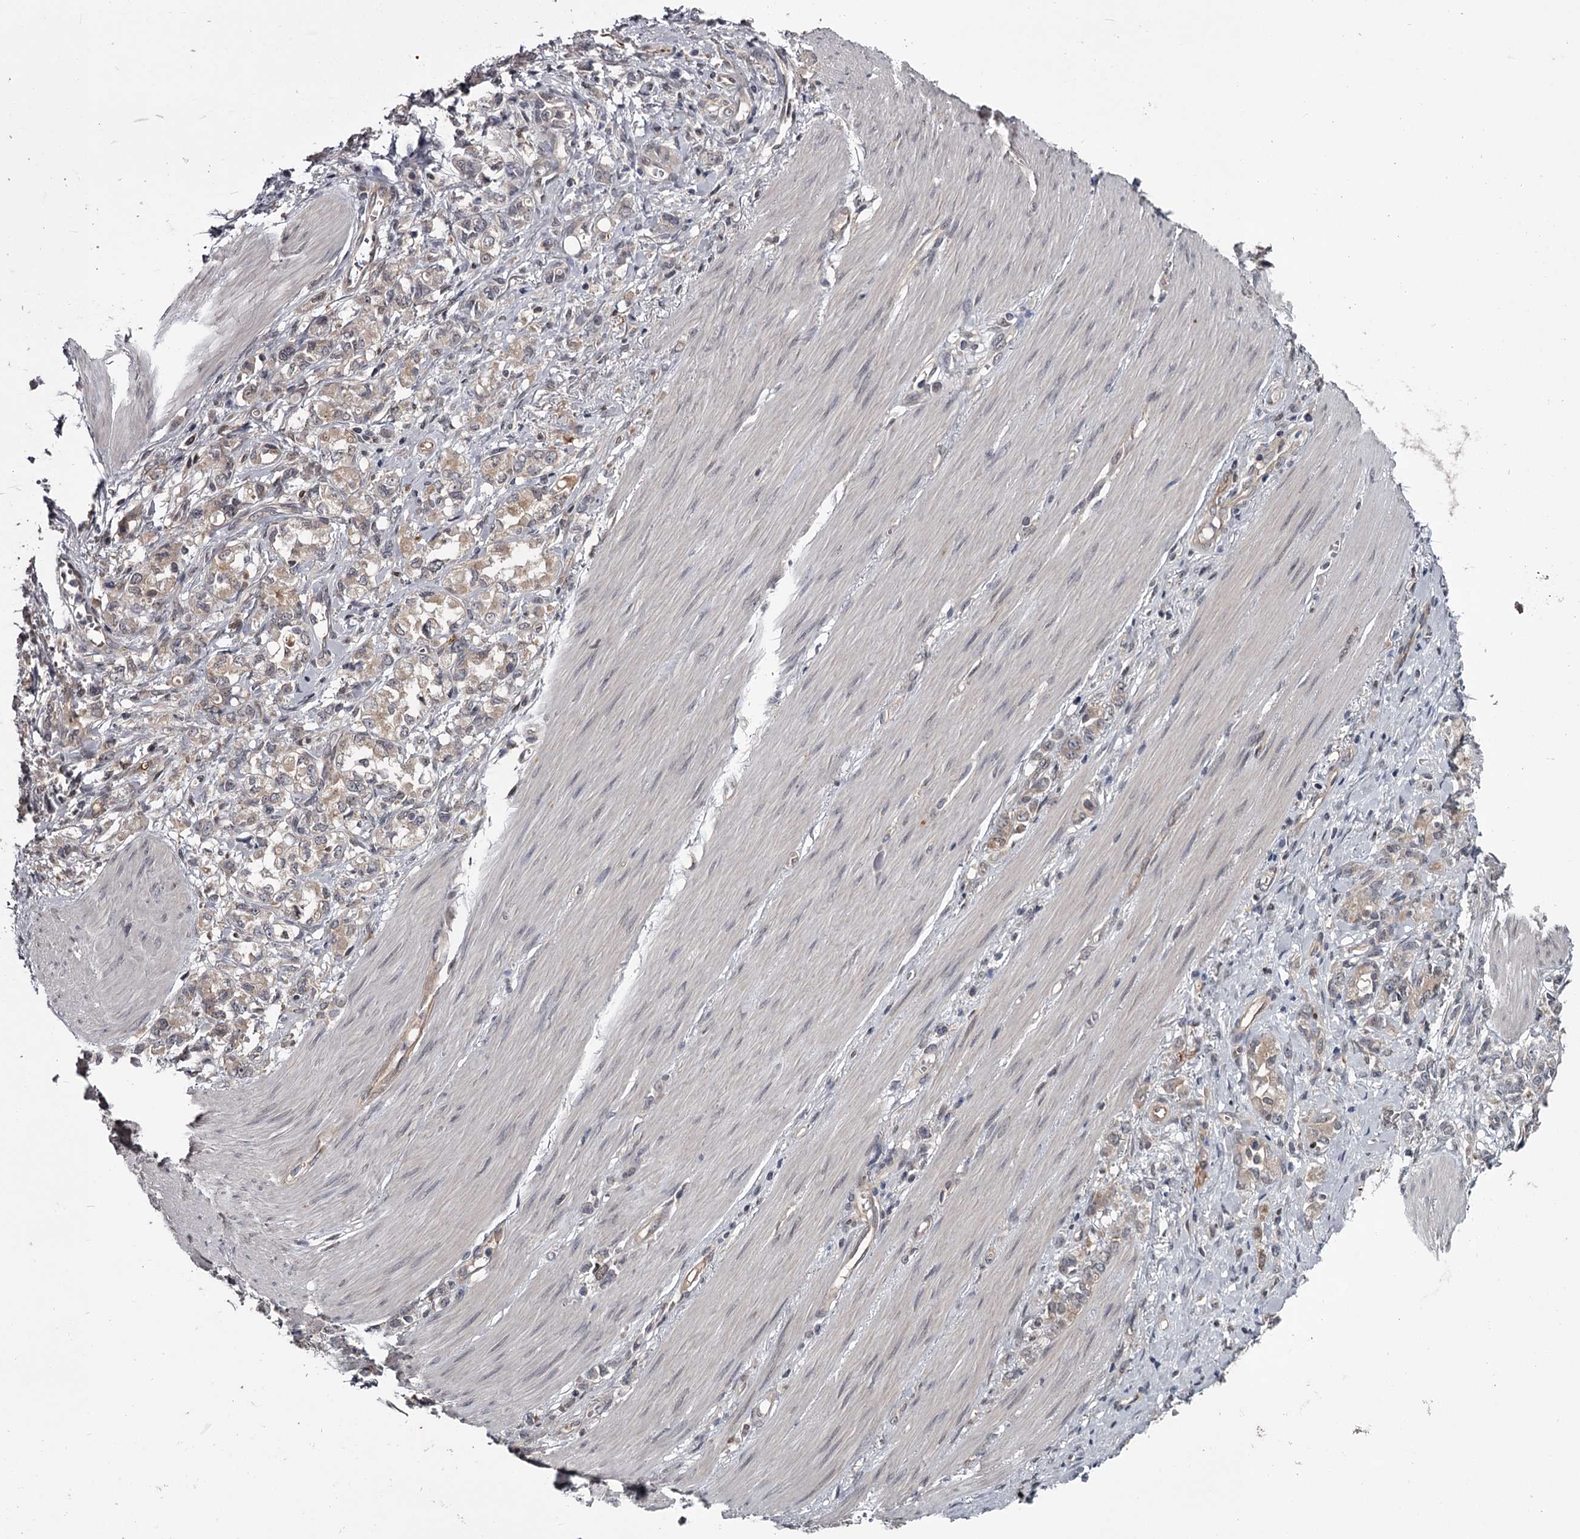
{"staining": {"intensity": "negative", "quantity": "none", "location": "none"}, "tissue": "stomach cancer", "cell_type": "Tumor cells", "image_type": "cancer", "snomed": [{"axis": "morphology", "description": "Adenocarcinoma, NOS"}, {"axis": "topography", "description": "Stomach"}], "caption": "Immunohistochemical staining of stomach adenocarcinoma displays no significant expression in tumor cells.", "gene": "DAO", "patient": {"sex": "female", "age": 76}}